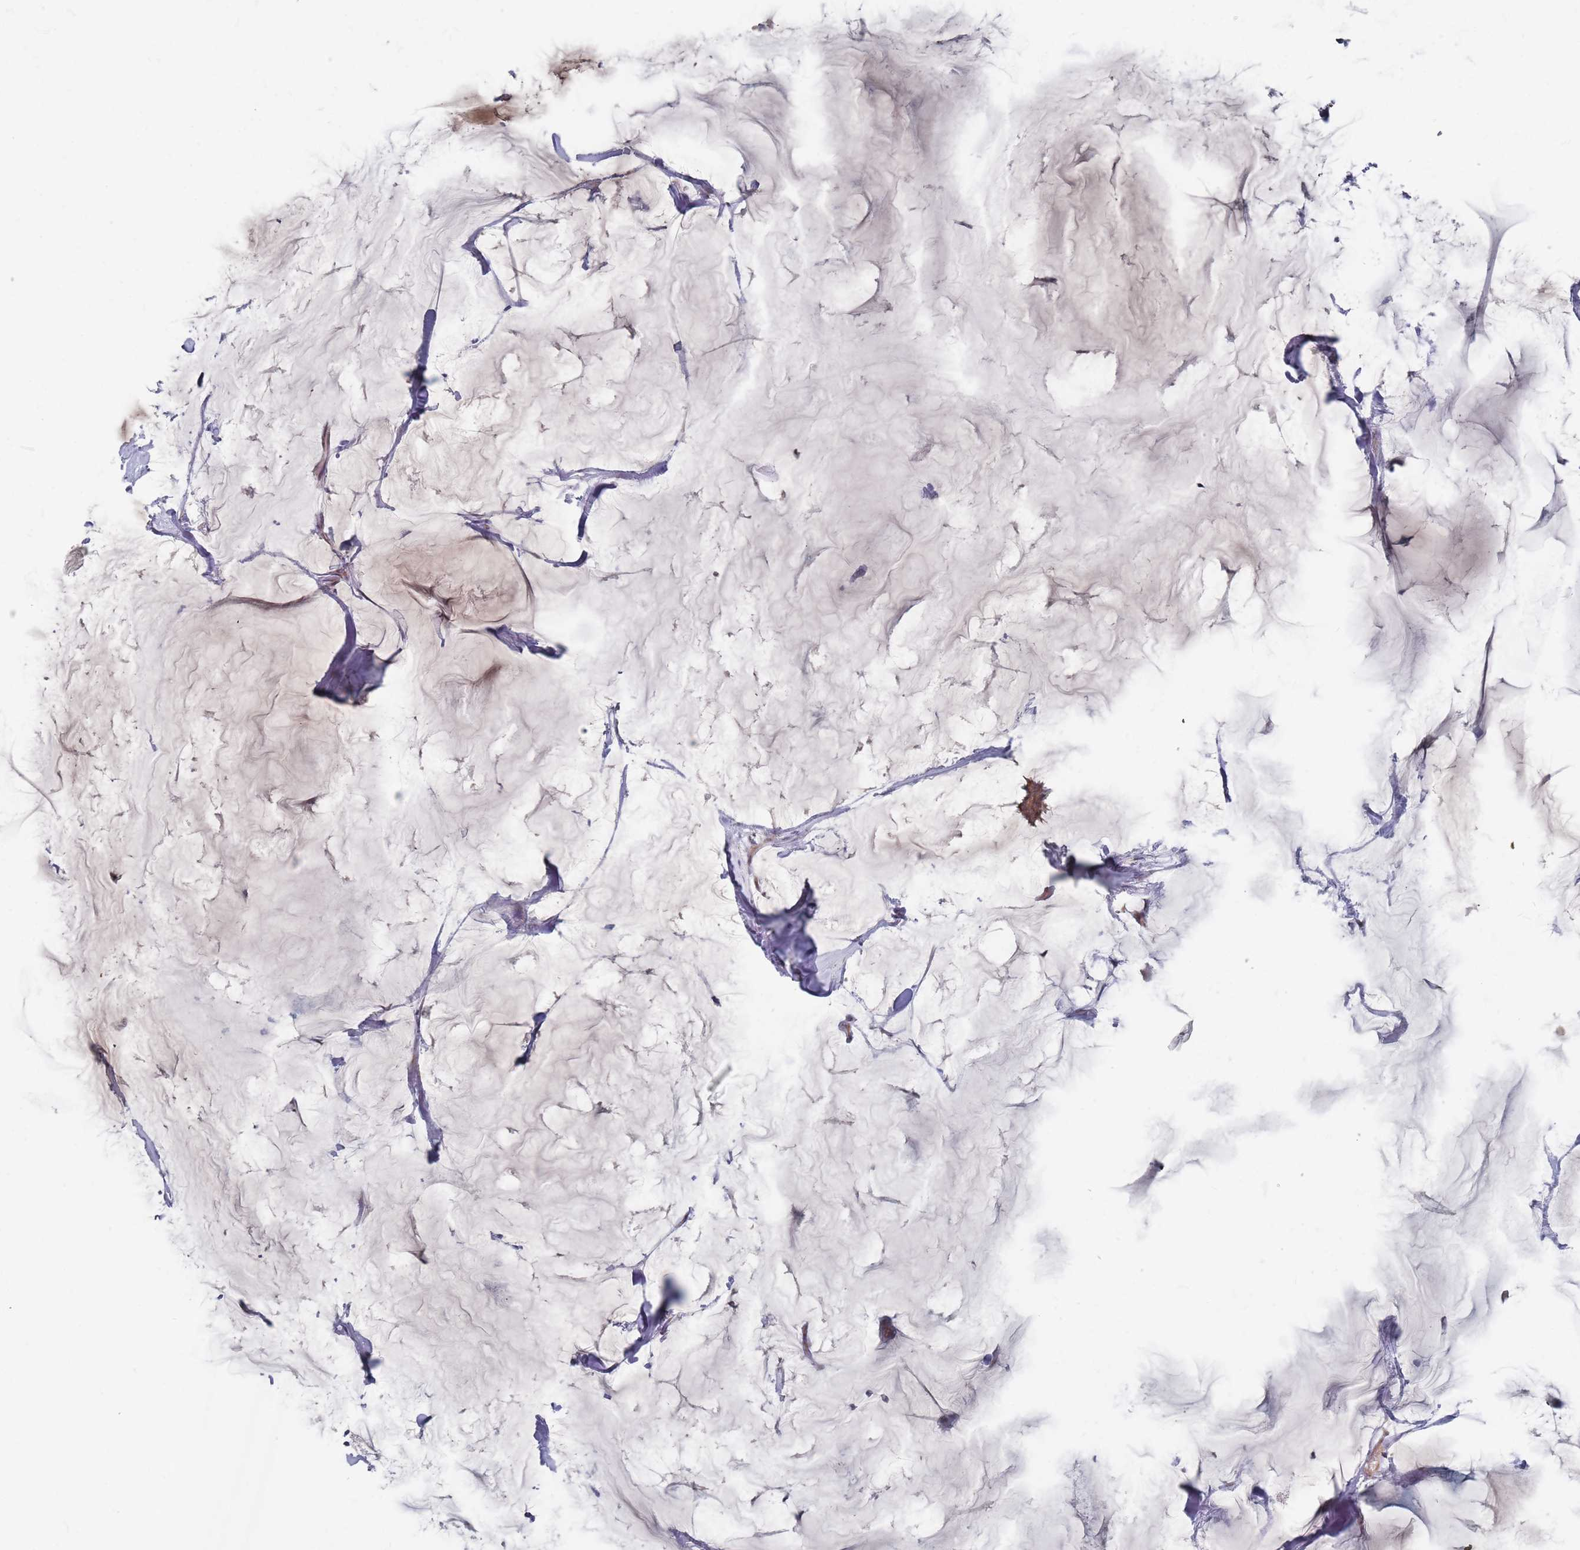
{"staining": {"intensity": "moderate", "quantity": ">75%", "location": "cytoplasmic/membranous"}, "tissue": "breast cancer", "cell_type": "Tumor cells", "image_type": "cancer", "snomed": [{"axis": "morphology", "description": "Duct carcinoma"}, {"axis": "topography", "description": "Breast"}], "caption": "Breast cancer stained with a protein marker reveals moderate staining in tumor cells.", "gene": "FMO4", "patient": {"sex": "female", "age": 93}}